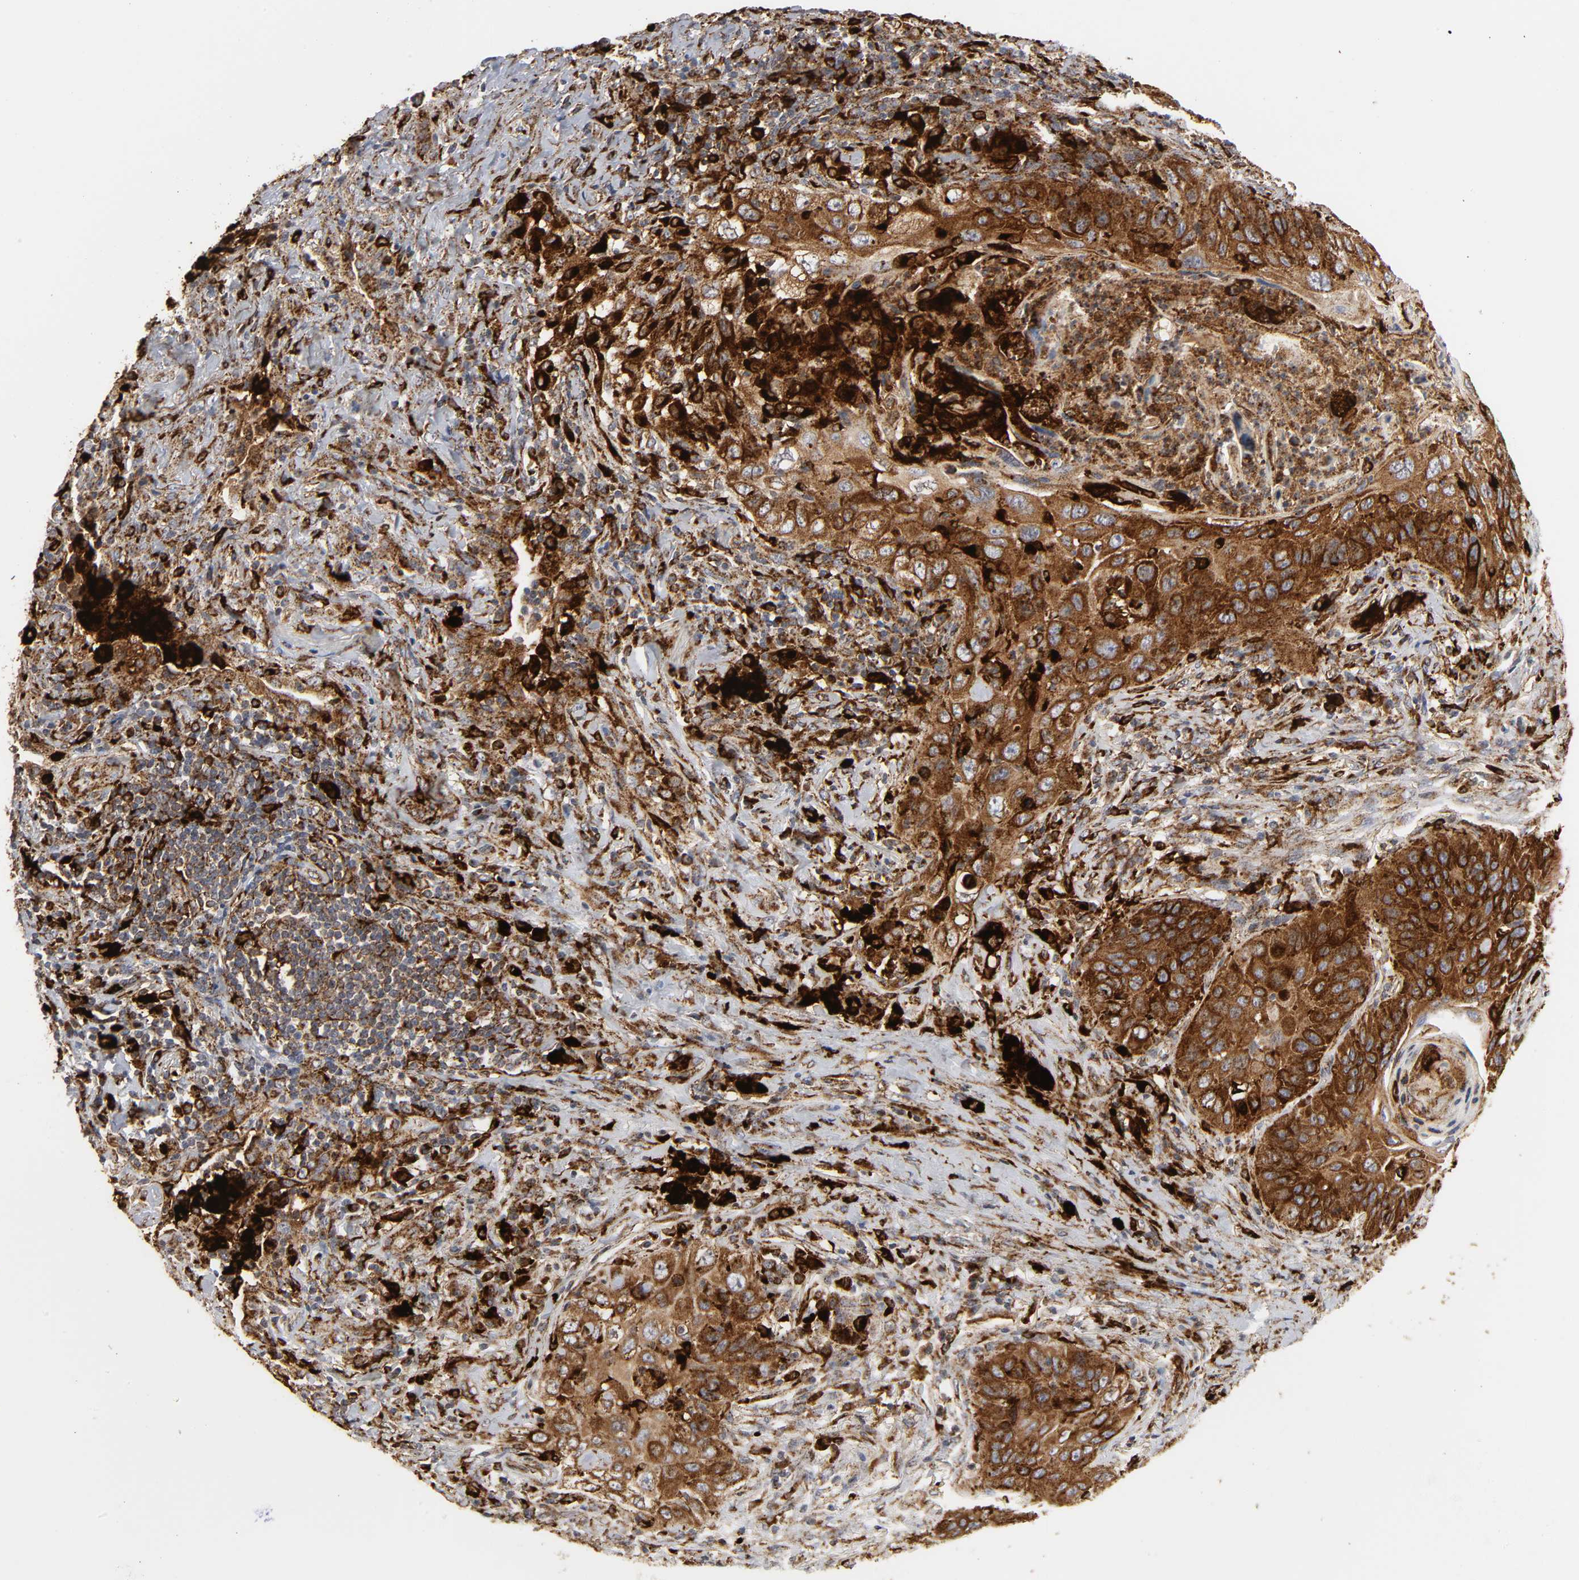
{"staining": {"intensity": "strong", "quantity": ">75%", "location": "cytoplasmic/membranous"}, "tissue": "lung cancer", "cell_type": "Tumor cells", "image_type": "cancer", "snomed": [{"axis": "morphology", "description": "Squamous cell carcinoma, NOS"}, {"axis": "topography", "description": "Lung"}], "caption": "An image showing strong cytoplasmic/membranous expression in about >75% of tumor cells in lung cancer, as visualized by brown immunohistochemical staining.", "gene": "PSAP", "patient": {"sex": "female", "age": 67}}